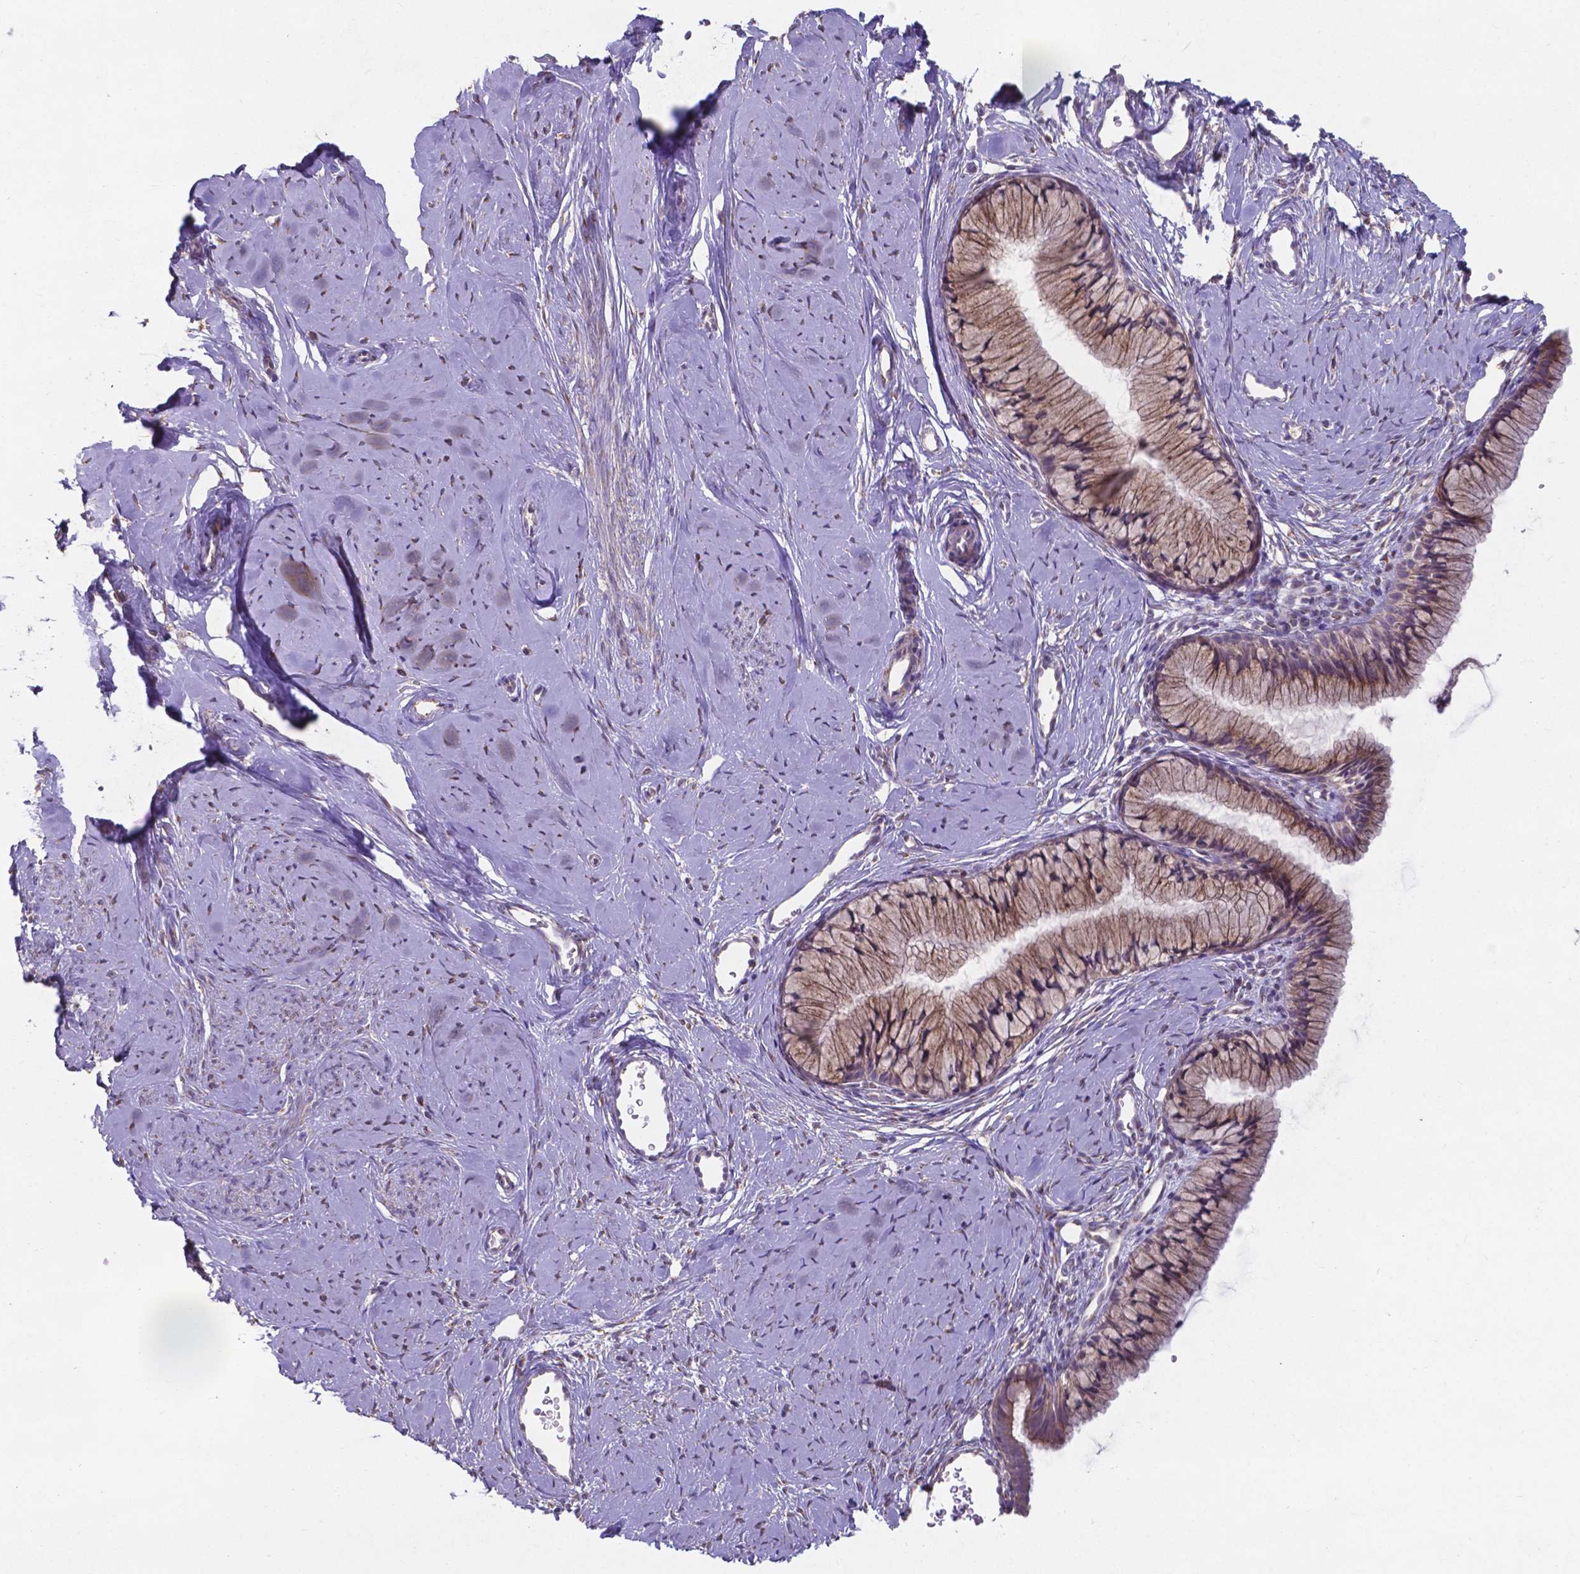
{"staining": {"intensity": "weak", "quantity": "25%-75%", "location": "cytoplasmic/membranous"}, "tissue": "cervix", "cell_type": "Glandular cells", "image_type": "normal", "snomed": [{"axis": "morphology", "description": "Normal tissue, NOS"}, {"axis": "topography", "description": "Cervix"}], "caption": "A high-resolution micrograph shows immunohistochemistry (IHC) staining of benign cervix, which shows weak cytoplasmic/membranous expression in approximately 25%-75% of glandular cells.", "gene": "FAM114A1", "patient": {"sex": "female", "age": 40}}